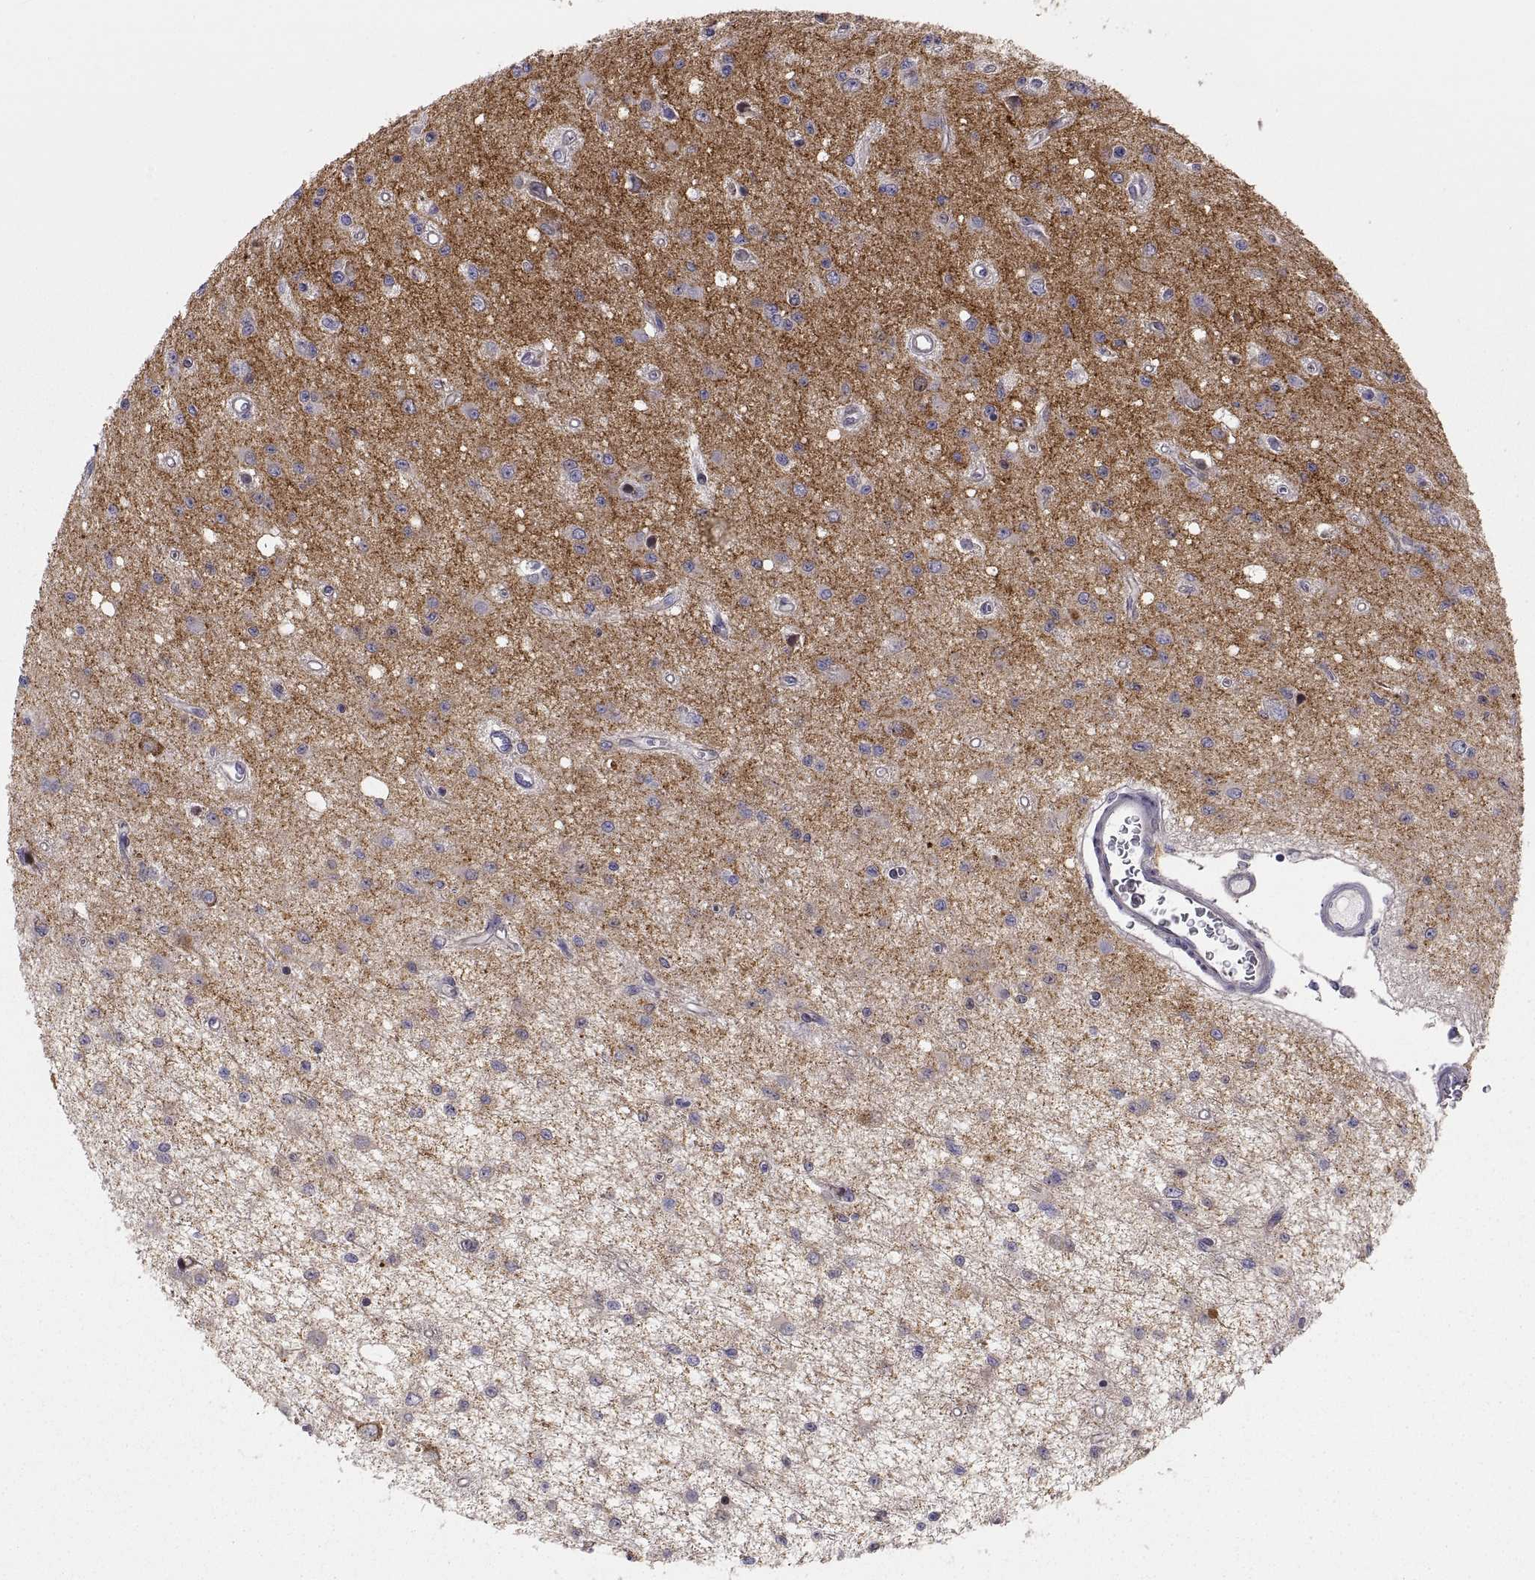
{"staining": {"intensity": "negative", "quantity": "none", "location": "none"}, "tissue": "glioma", "cell_type": "Tumor cells", "image_type": "cancer", "snomed": [{"axis": "morphology", "description": "Glioma, malignant, Low grade"}, {"axis": "topography", "description": "Brain"}], "caption": "Histopathology image shows no protein positivity in tumor cells of glioma tissue. (DAB immunohistochemistry visualized using brightfield microscopy, high magnification).", "gene": "STRC", "patient": {"sex": "female", "age": 45}}